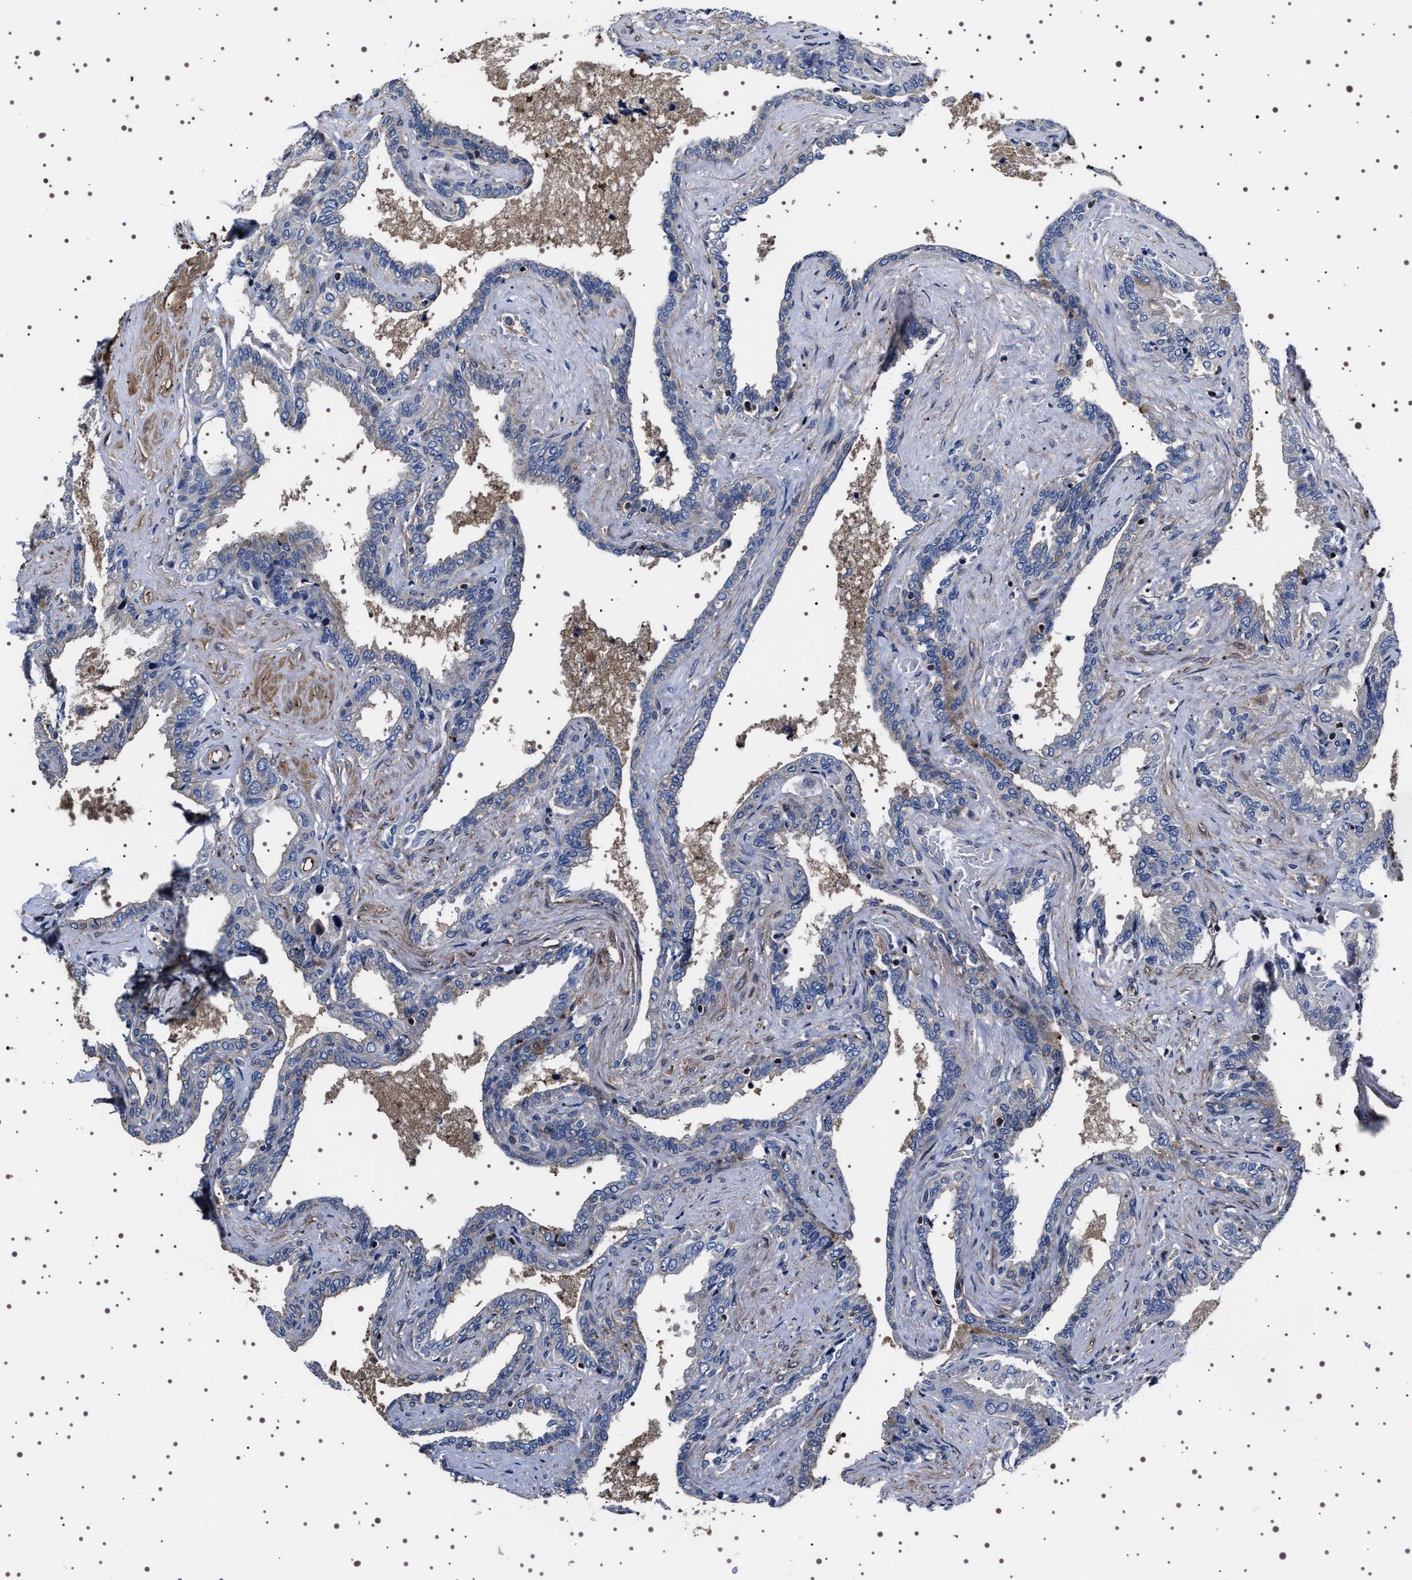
{"staining": {"intensity": "weak", "quantity": "<25%", "location": "cytoplasmic/membranous"}, "tissue": "seminal vesicle", "cell_type": "Glandular cells", "image_type": "normal", "snomed": [{"axis": "morphology", "description": "Normal tissue, NOS"}, {"axis": "topography", "description": "Seminal veicle"}], "caption": "A micrograph of human seminal vesicle is negative for staining in glandular cells. The staining is performed using DAB (3,3'-diaminobenzidine) brown chromogen with nuclei counter-stained in using hematoxylin.", "gene": "WDR1", "patient": {"sex": "male", "age": 46}}